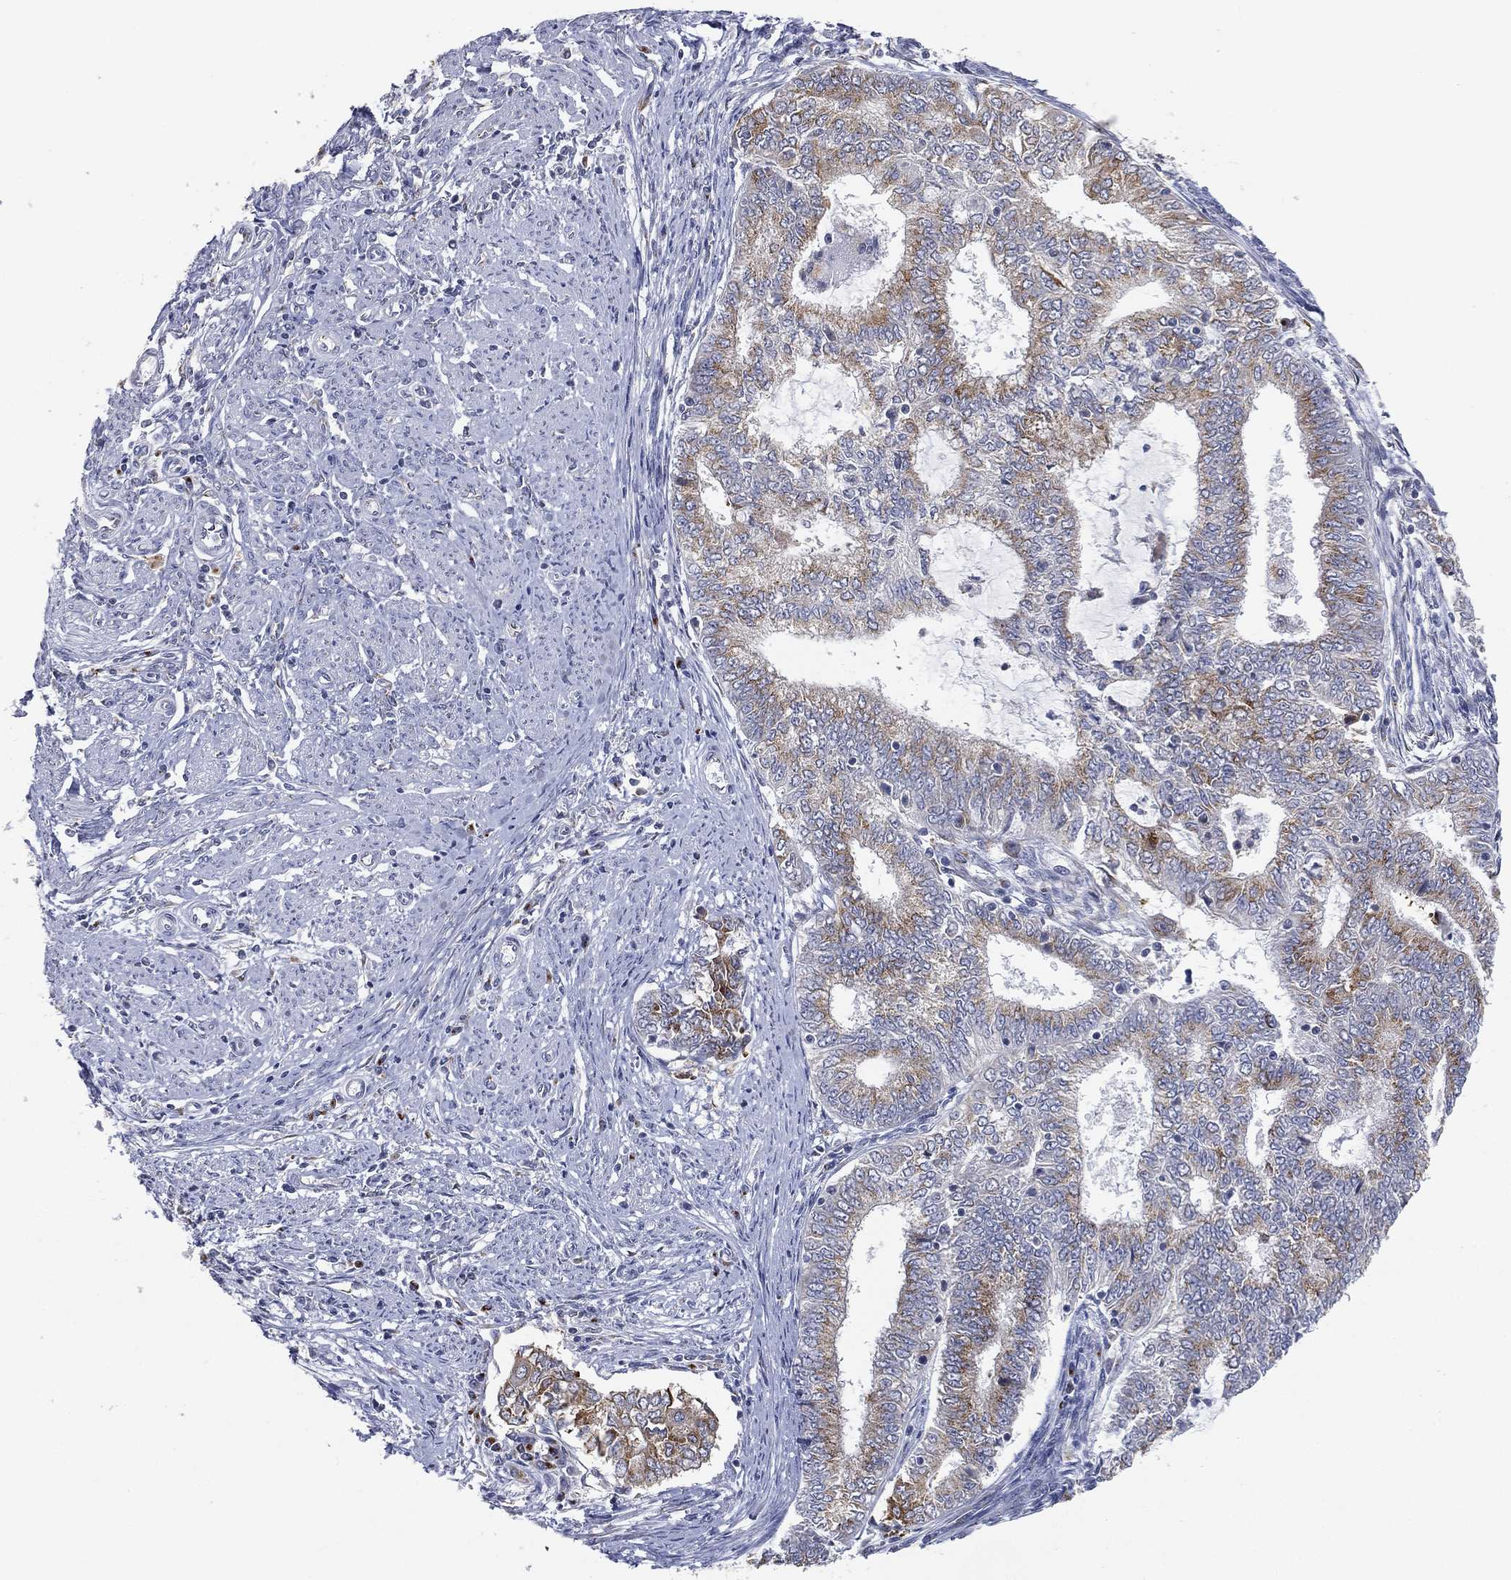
{"staining": {"intensity": "moderate", "quantity": "25%-75%", "location": "cytoplasmic/membranous"}, "tissue": "endometrial cancer", "cell_type": "Tumor cells", "image_type": "cancer", "snomed": [{"axis": "morphology", "description": "Adenocarcinoma, NOS"}, {"axis": "topography", "description": "Endometrium"}], "caption": "High-magnification brightfield microscopy of endometrial cancer (adenocarcinoma) stained with DAB (brown) and counterstained with hematoxylin (blue). tumor cells exhibit moderate cytoplasmic/membranous staining is seen in approximately25%-75% of cells.", "gene": "TICAM1", "patient": {"sex": "female", "age": 62}}